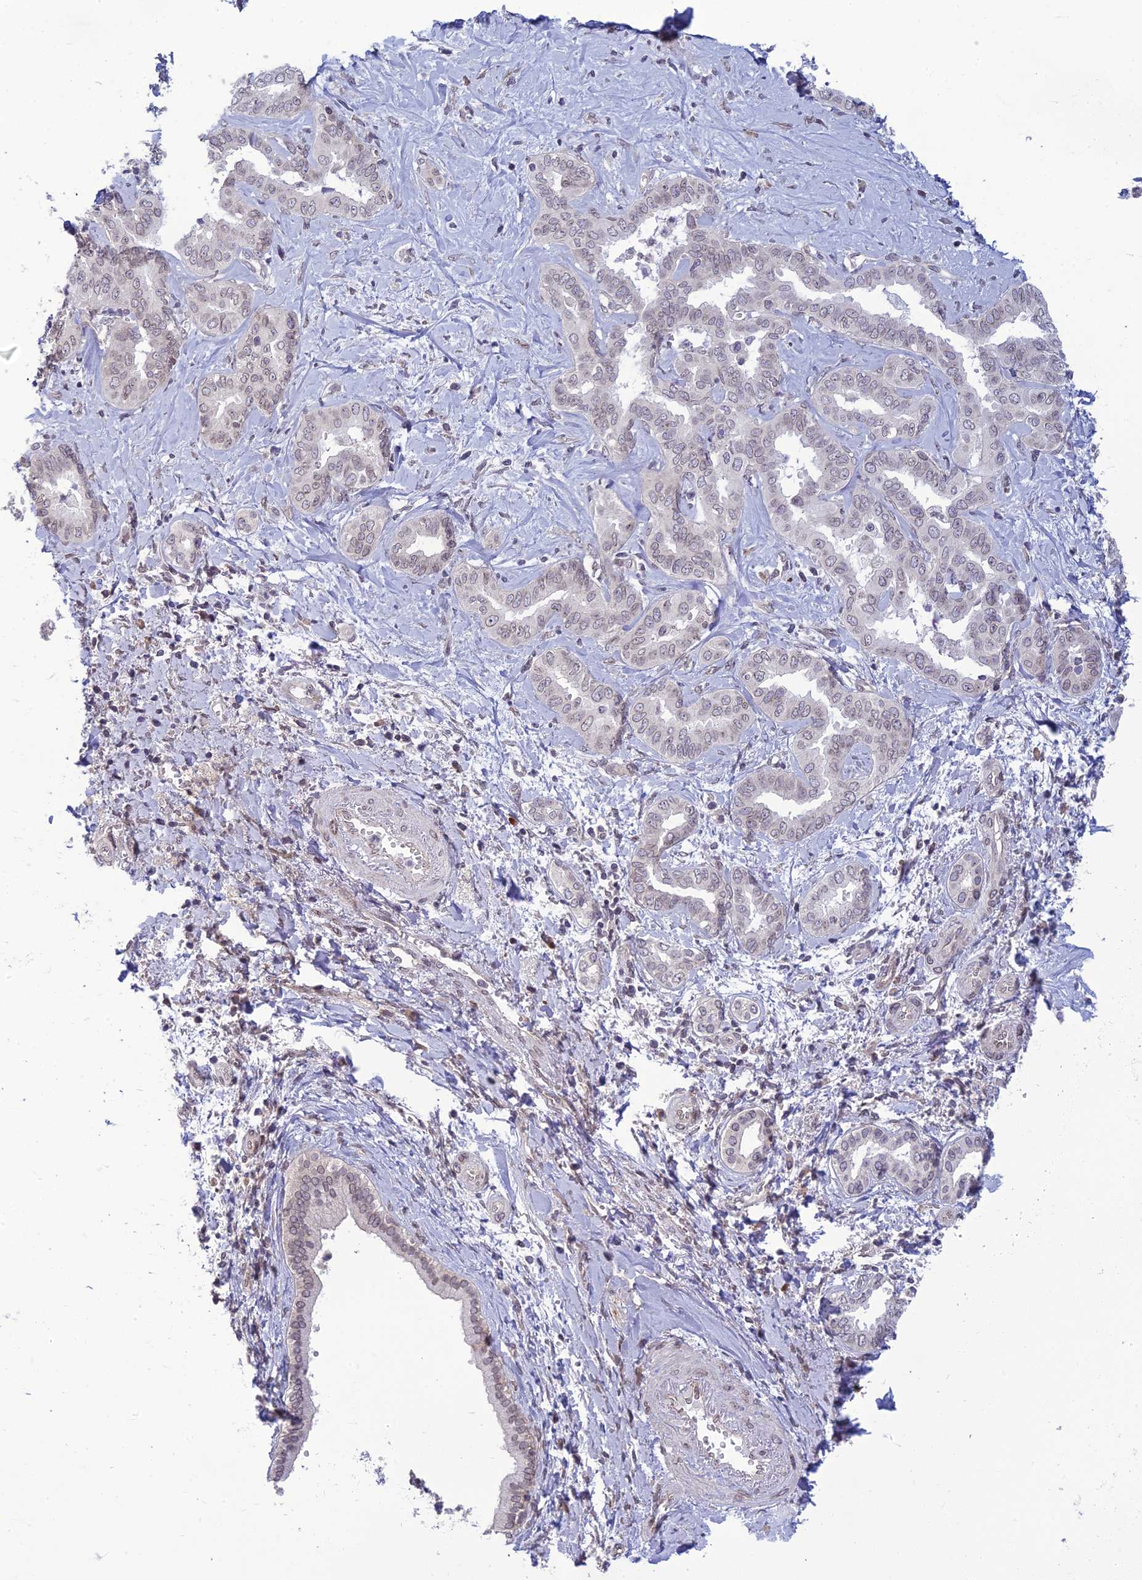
{"staining": {"intensity": "weak", "quantity": "25%-75%", "location": "nuclear"}, "tissue": "liver cancer", "cell_type": "Tumor cells", "image_type": "cancer", "snomed": [{"axis": "morphology", "description": "Cholangiocarcinoma"}, {"axis": "topography", "description": "Liver"}], "caption": "Tumor cells exhibit low levels of weak nuclear positivity in about 25%-75% of cells in liver cancer. Immunohistochemistry stains the protein in brown and the nuclei are stained blue.", "gene": "DTX2", "patient": {"sex": "female", "age": 77}}